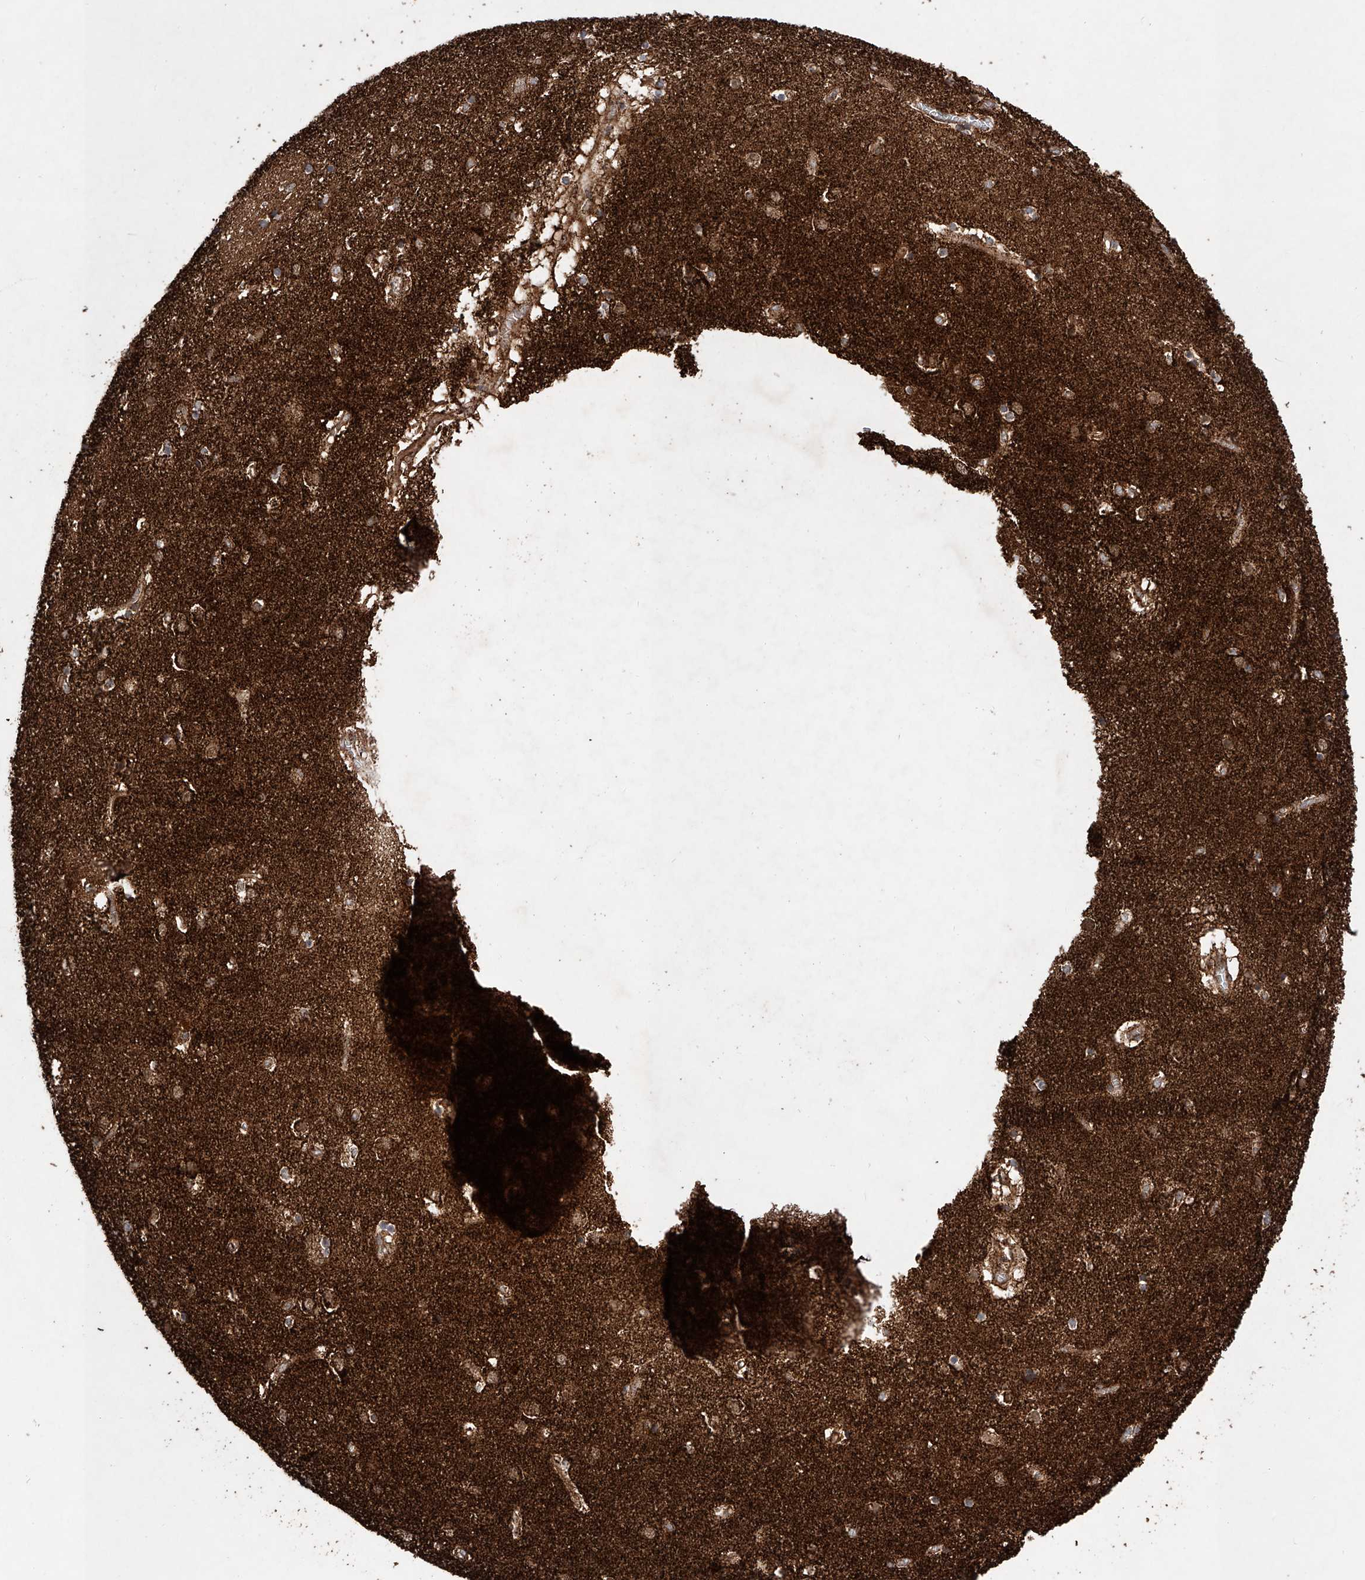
{"staining": {"intensity": "moderate", "quantity": ">75%", "location": "cytoplasmic/membranous"}, "tissue": "caudate", "cell_type": "Glial cells", "image_type": "normal", "snomed": [{"axis": "morphology", "description": "Normal tissue, NOS"}, {"axis": "topography", "description": "Lateral ventricle wall"}], "caption": "This is a histology image of immunohistochemistry (IHC) staining of benign caudate, which shows moderate expression in the cytoplasmic/membranous of glial cells.", "gene": "PISD", "patient": {"sex": "male", "age": 70}}